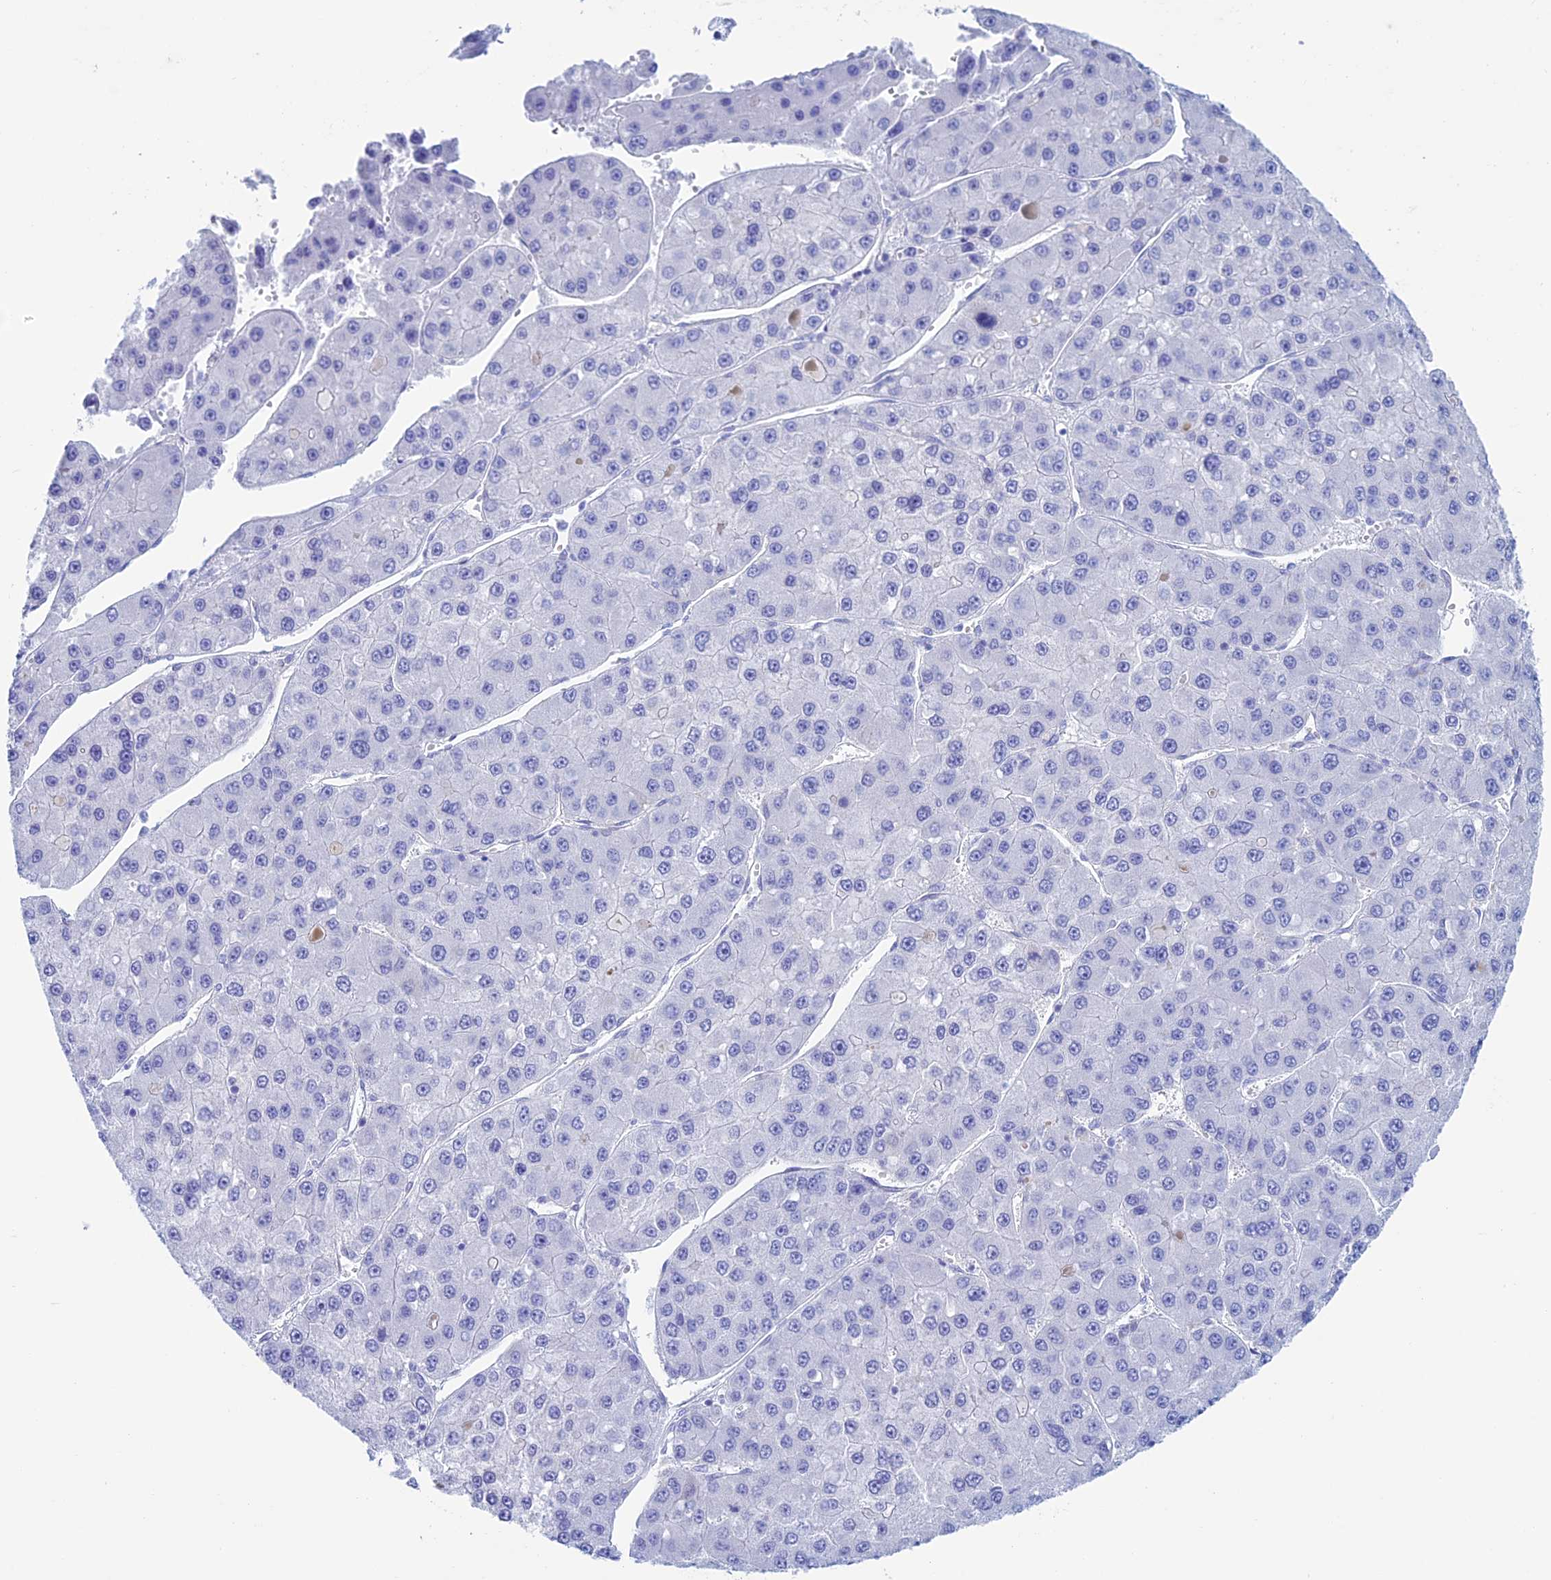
{"staining": {"intensity": "negative", "quantity": "none", "location": "none"}, "tissue": "liver cancer", "cell_type": "Tumor cells", "image_type": "cancer", "snomed": [{"axis": "morphology", "description": "Carcinoma, Hepatocellular, NOS"}, {"axis": "topography", "description": "Liver"}], "caption": "Tumor cells are negative for brown protein staining in liver hepatocellular carcinoma. Brightfield microscopy of IHC stained with DAB (3,3'-diaminobenzidine) (brown) and hematoxylin (blue), captured at high magnification.", "gene": "KCNK17", "patient": {"sex": "female", "age": 73}}